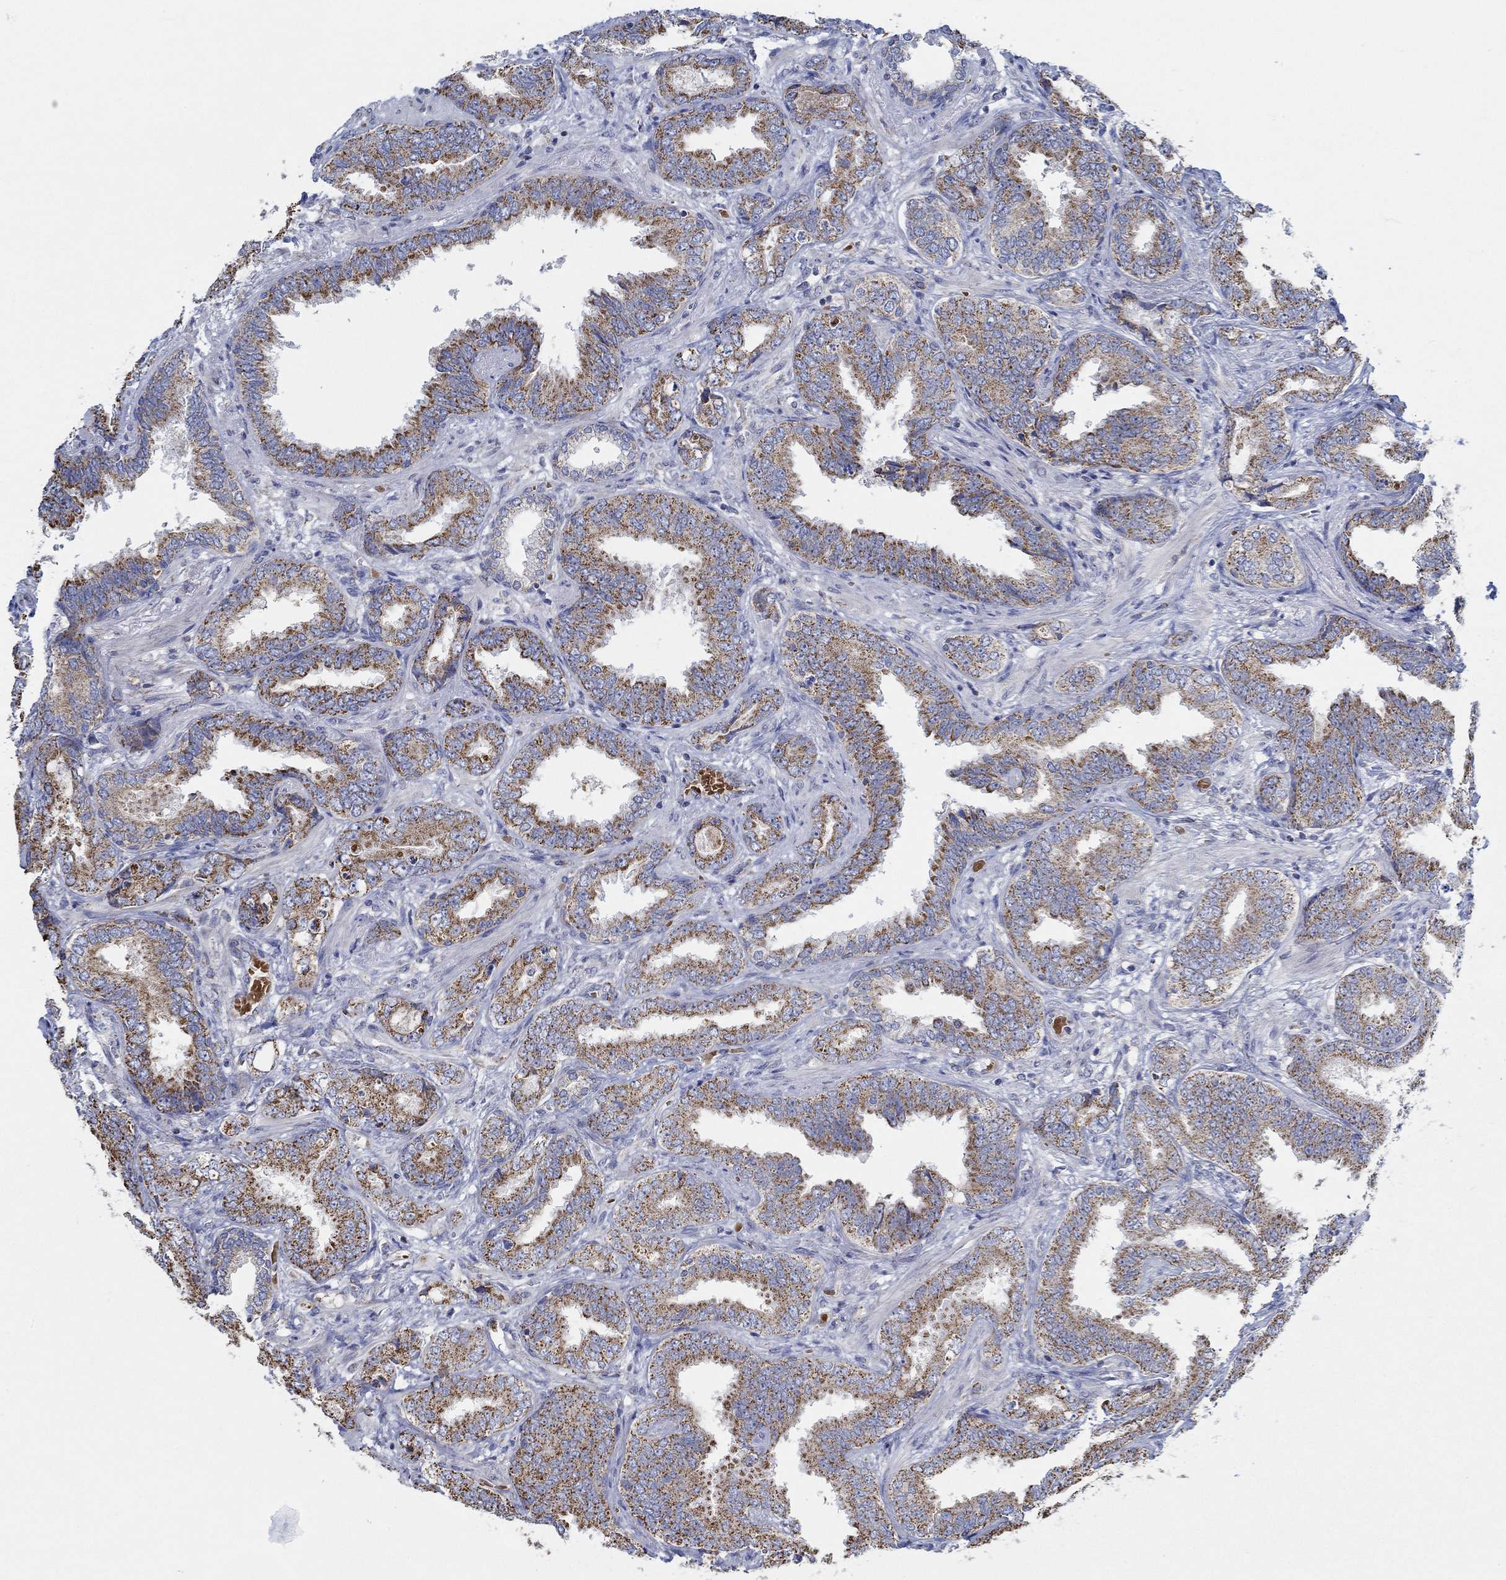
{"staining": {"intensity": "strong", "quantity": "25%-75%", "location": "cytoplasmic/membranous"}, "tissue": "prostate cancer", "cell_type": "Tumor cells", "image_type": "cancer", "snomed": [{"axis": "morphology", "description": "Adenocarcinoma, Low grade"}, {"axis": "topography", "description": "Prostate"}], "caption": "DAB immunohistochemical staining of human prostate cancer shows strong cytoplasmic/membranous protein positivity in about 25%-75% of tumor cells. (brown staining indicates protein expression, while blue staining denotes nuclei).", "gene": "GLOD5", "patient": {"sex": "male", "age": 68}}